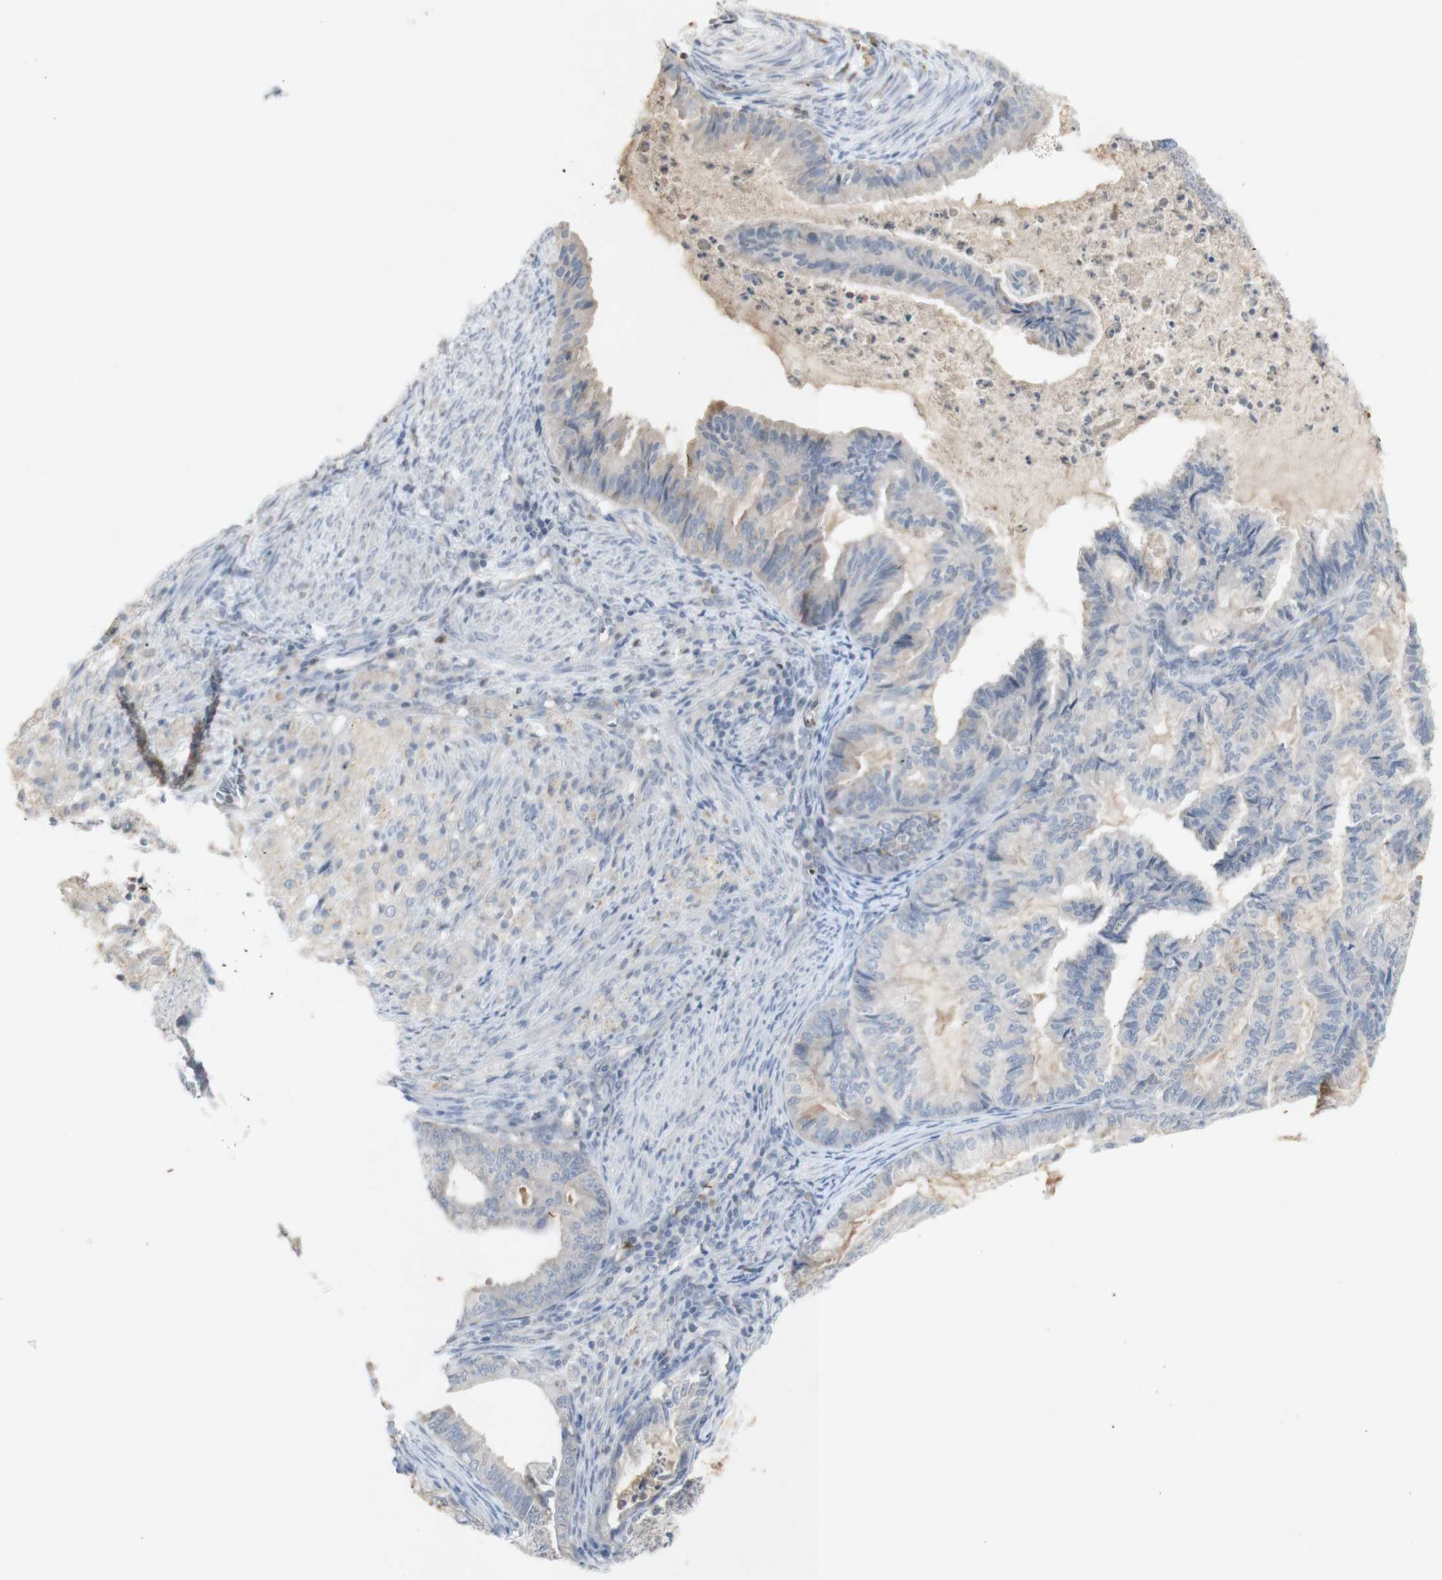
{"staining": {"intensity": "weak", "quantity": ">75%", "location": "cytoplasmic/membranous"}, "tissue": "cervical cancer", "cell_type": "Tumor cells", "image_type": "cancer", "snomed": [{"axis": "morphology", "description": "Normal tissue, NOS"}, {"axis": "morphology", "description": "Adenocarcinoma, NOS"}, {"axis": "topography", "description": "Cervix"}, {"axis": "topography", "description": "Endometrium"}], "caption": "IHC staining of cervical cancer, which demonstrates low levels of weak cytoplasmic/membranous staining in approximately >75% of tumor cells indicating weak cytoplasmic/membranous protein positivity. The staining was performed using DAB (3,3'-diaminobenzidine) (brown) for protein detection and nuclei were counterstained in hematoxylin (blue).", "gene": "INS", "patient": {"sex": "female", "age": 86}}